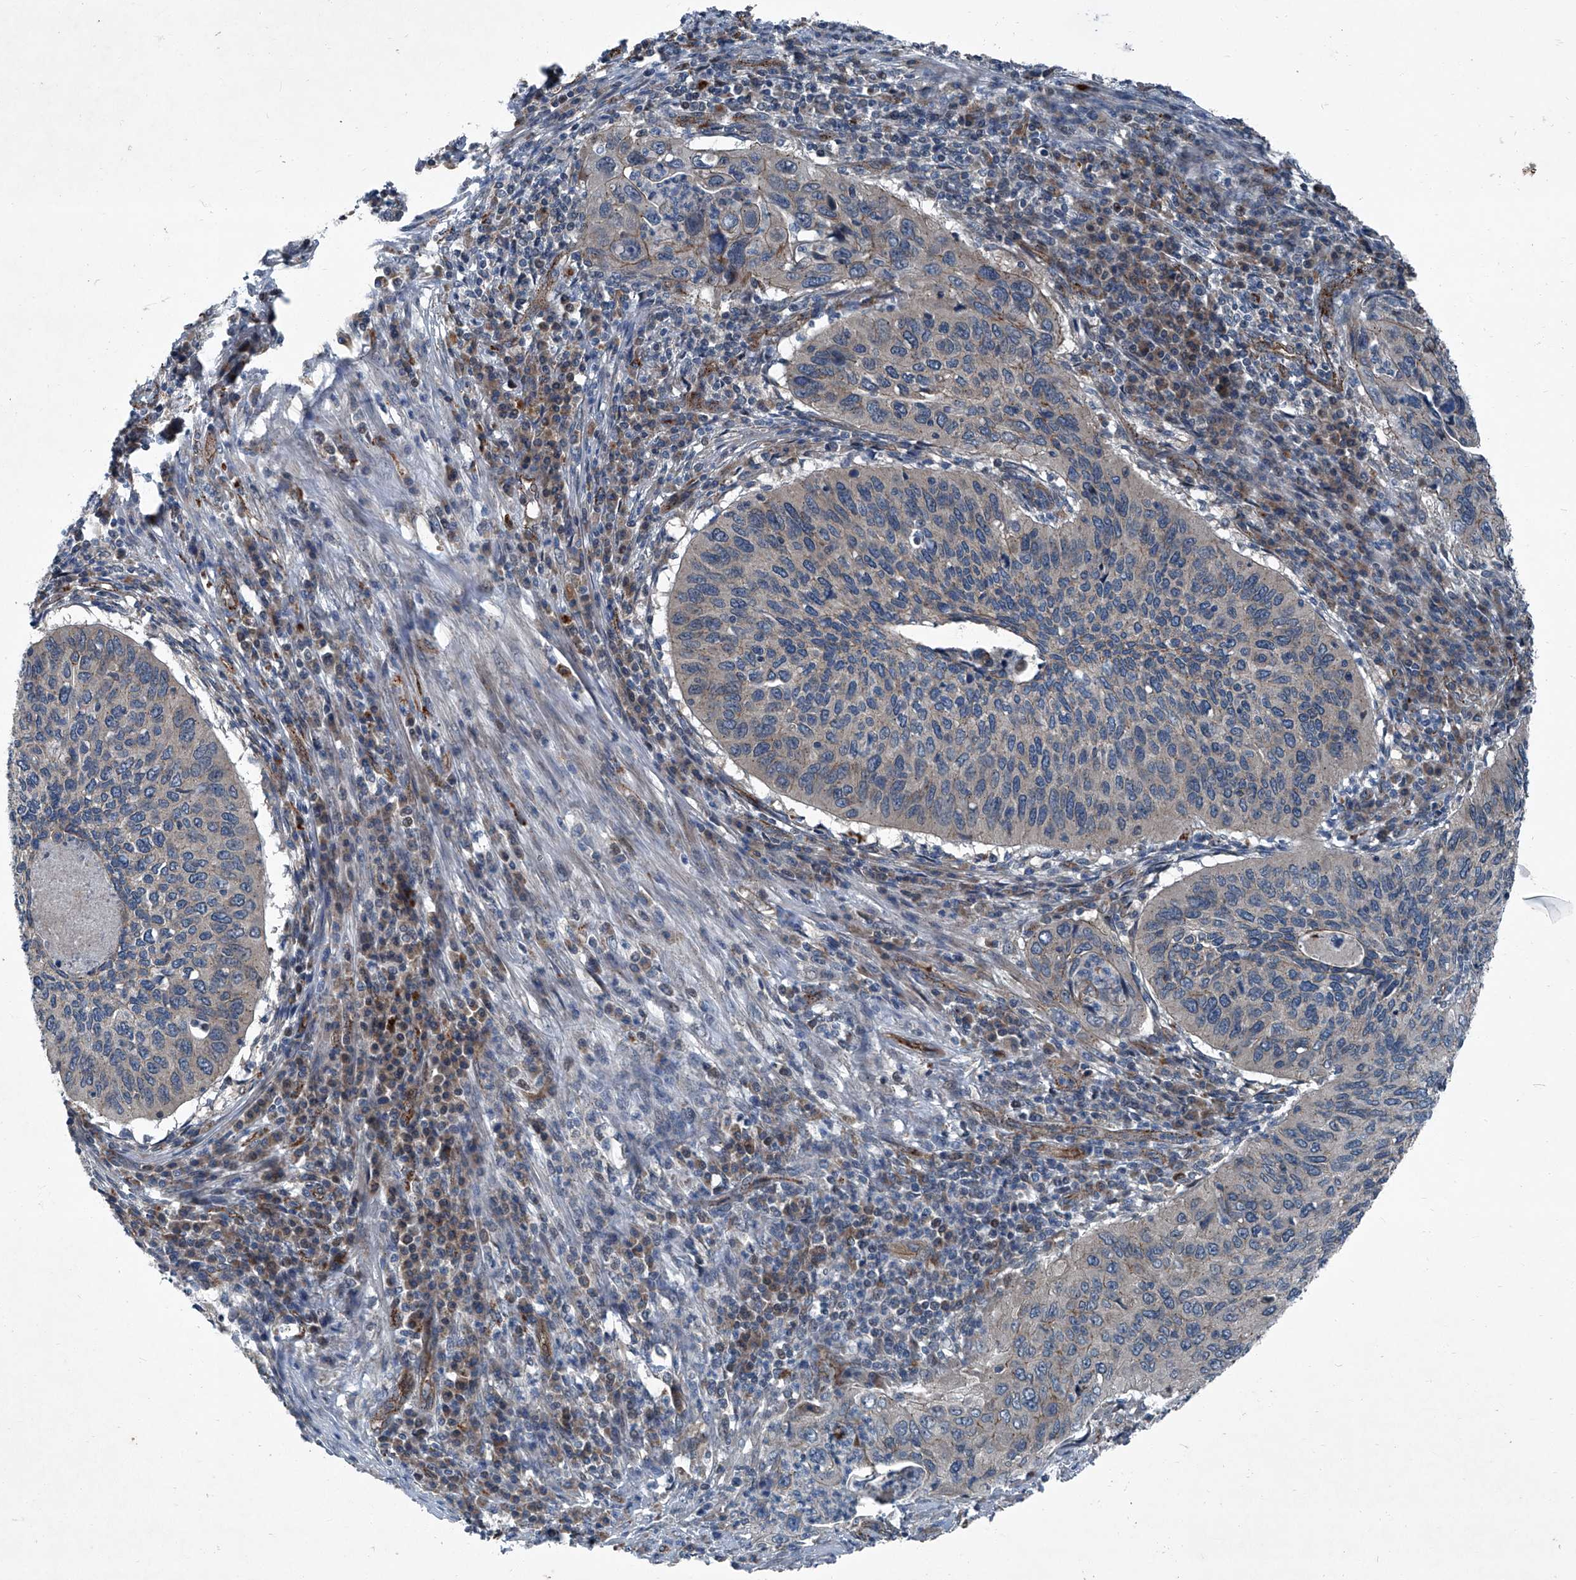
{"staining": {"intensity": "negative", "quantity": "none", "location": "none"}, "tissue": "cervical cancer", "cell_type": "Tumor cells", "image_type": "cancer", "snomed": [{"axis": "morphology", "description": "Squamous cell carcinoma, NOS"}, {"axis": "topography", "description": "Cervix"}], "caption": "Immunohistochemical staining of human cervical squamous cell carcinoma exhibits no significant expression in tumor cells.", "gene": "SENP2", "patient": {"sex": "female", "age": 38}}